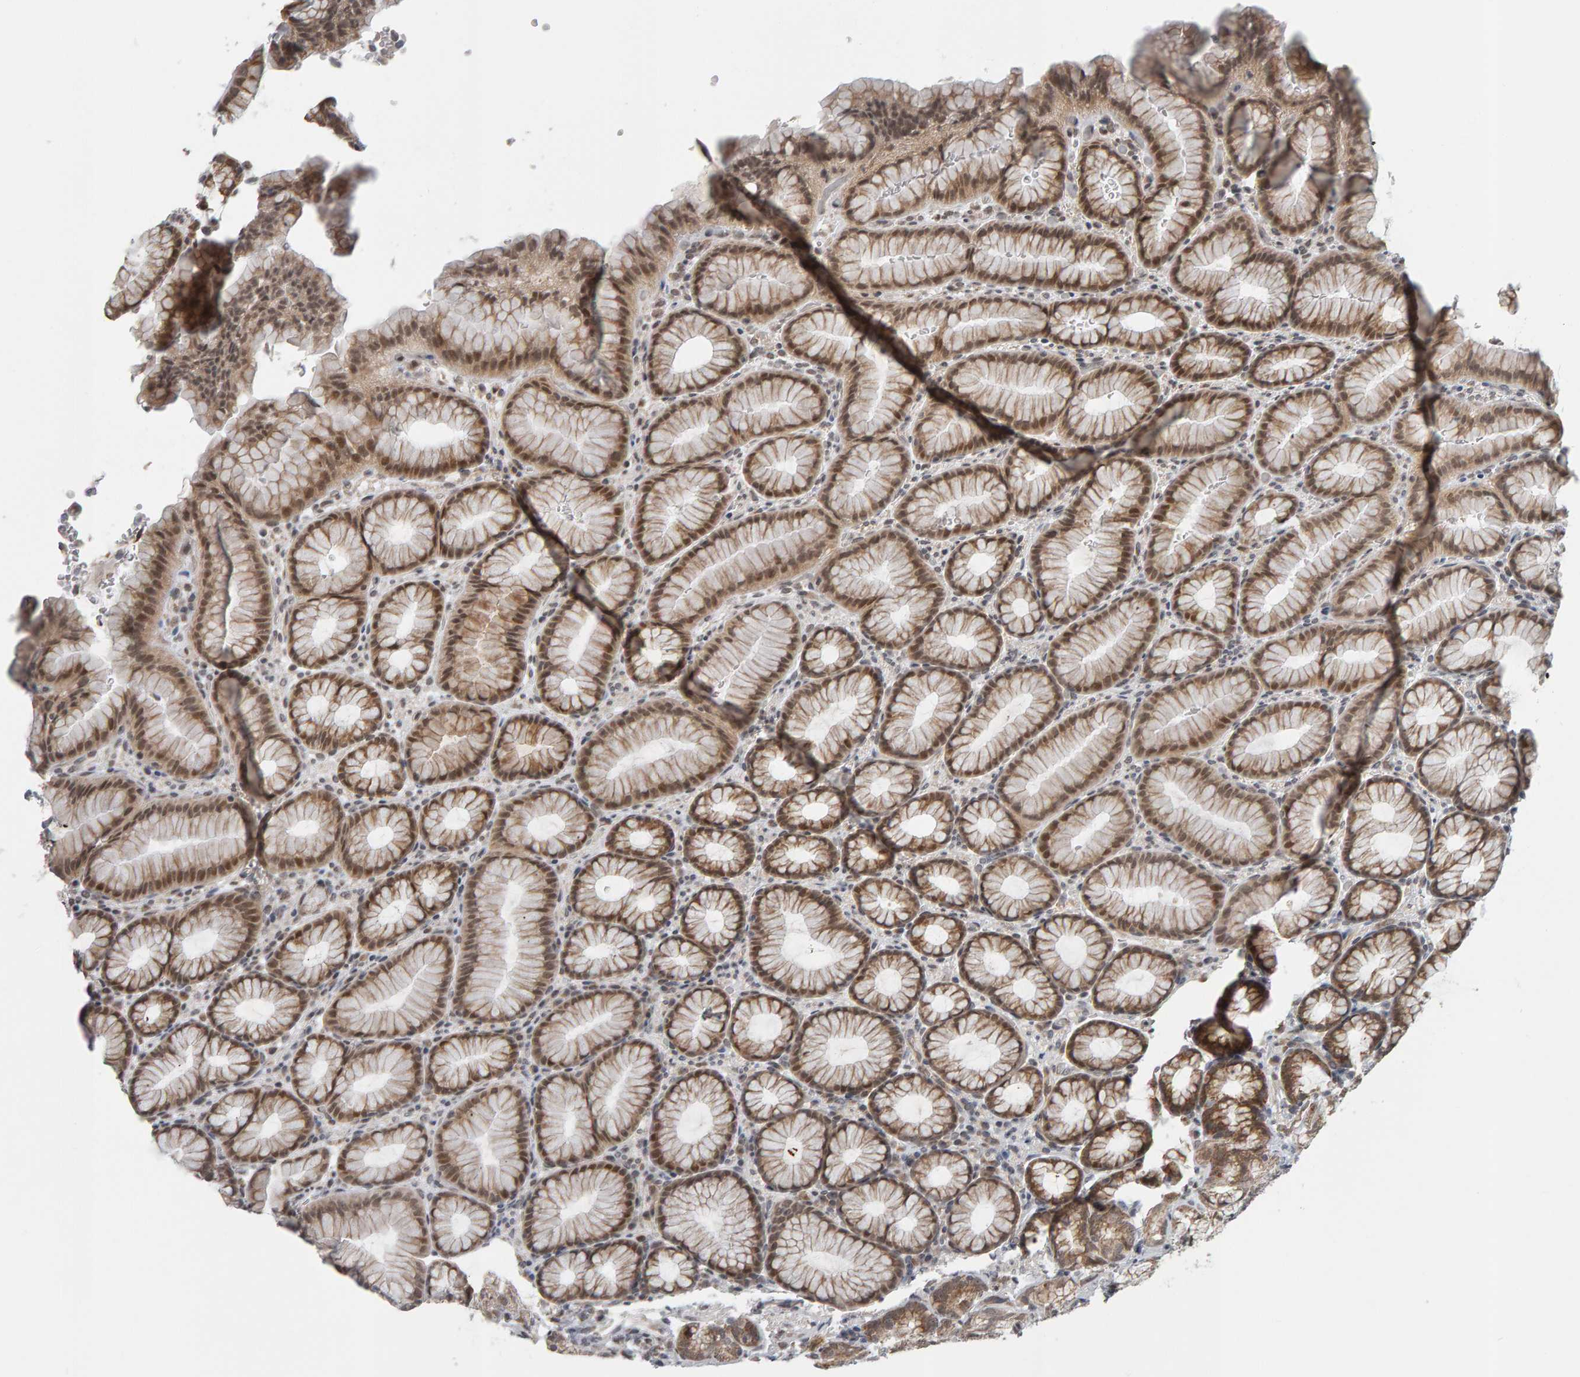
{"staining": {"intensity": "moderate", "quantity": ">75%", "location": "cytoplasmic/membranous,nuclear"}, "tissue": "stomach", "cell_type": "Glandular cells", "image_type": "normal", "snomed": [{"axis": "morphology", "description": "Normal tissue, NOS"}, {"axis": "topography", "description": "Stomach"}], "caption": "Immunohistochemical staining of unremarkable human stomach shows medium levels of moderate cytoplasmic/membranous,nuclear expression in about >75% of glandular cells. (DAB (3,3'-diaminobenzidine) IHC, brown staining for protein, blue staining for nuclei).", "gene": "DAP3", "patient": {"sex": "male", "age": 42}}